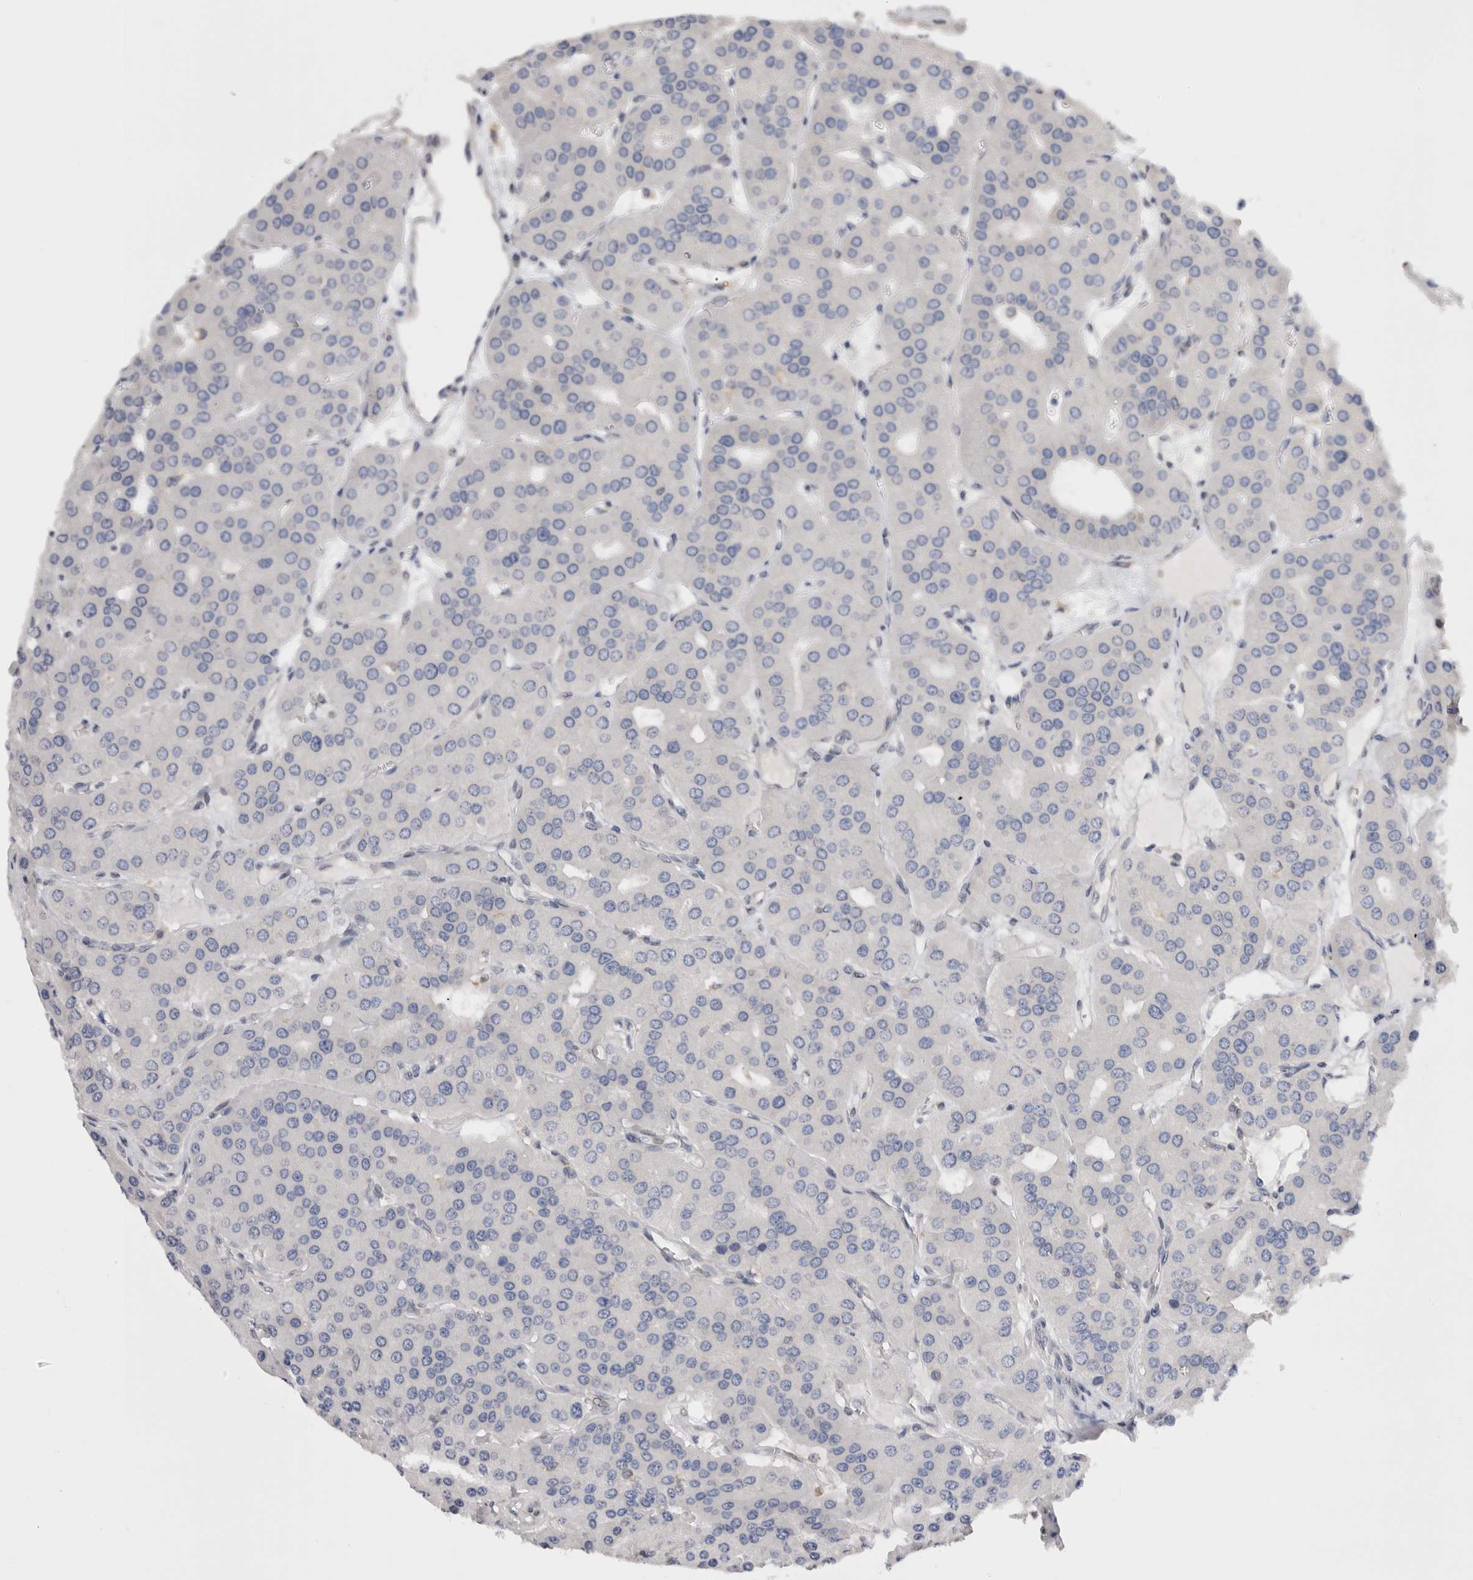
{"staining": {"intensity": "negative", "quantity": "none", "location": "none"}, "tissue": "parathyroid gland", "cell_type": "Glandular cells", "image_type": "normal", "snomed": [{"axis": "morphology", "description": "Normal tissue, NOS"}, {"axis": "morphology", "description": "Adenoma, NOS"}, {"axis": "topography", "description": "Parathyroid gland"}], "caption": "IHC image of benign parathyroid gland: human parathyroid gland stained with DAB (3,3'-diaminobenzidine) displays no significant protein positivity in glandular cells.", "gene": "VCPIP1", "patient": {"sex": "female", "age": 86}}